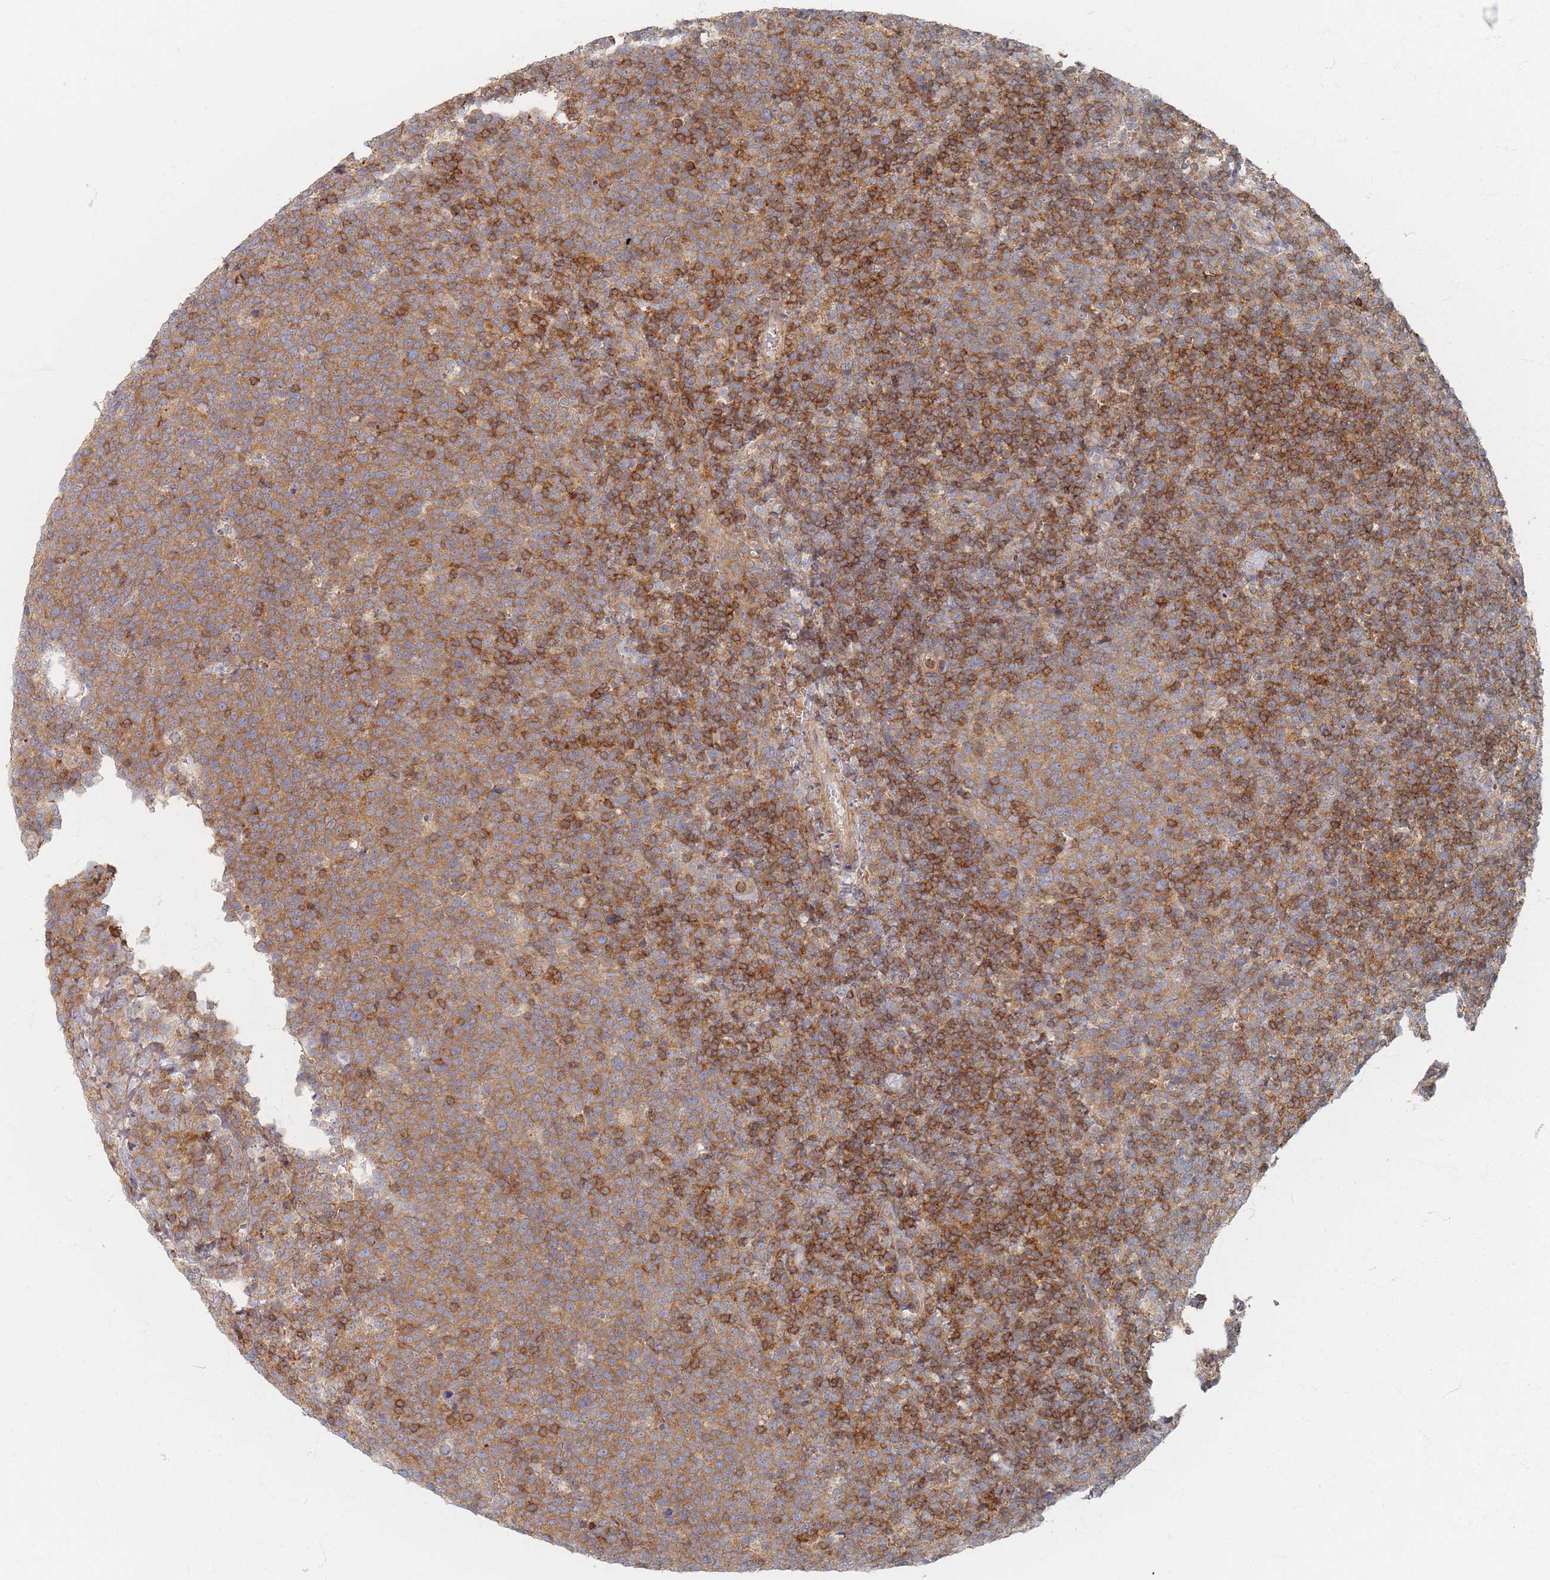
{"staining": {"intensity": "moderate", "quantity": ">75%", "location": "cytoplasmic/membranous"}, "tissue": "lymphoma", "cell_type": "Tumor cells", "image_type": "cancer", "snomed": [{"axis": "morphology", "description": "Malignant lymphoma, non-Hodgkin's type, High grade"}, {"axis": "topography", "description": "Lymph node"}], "caption": "About >75% of tumor cells in malignant lymphoma, non-Hodgkin's type (high-grade) exhibit moderate cytoplasmic/membranous protein staining as visualized by brown immunohistochemical staining.", "gene": "ZNF852", "patient": {"sex": "male", "age": 61}}